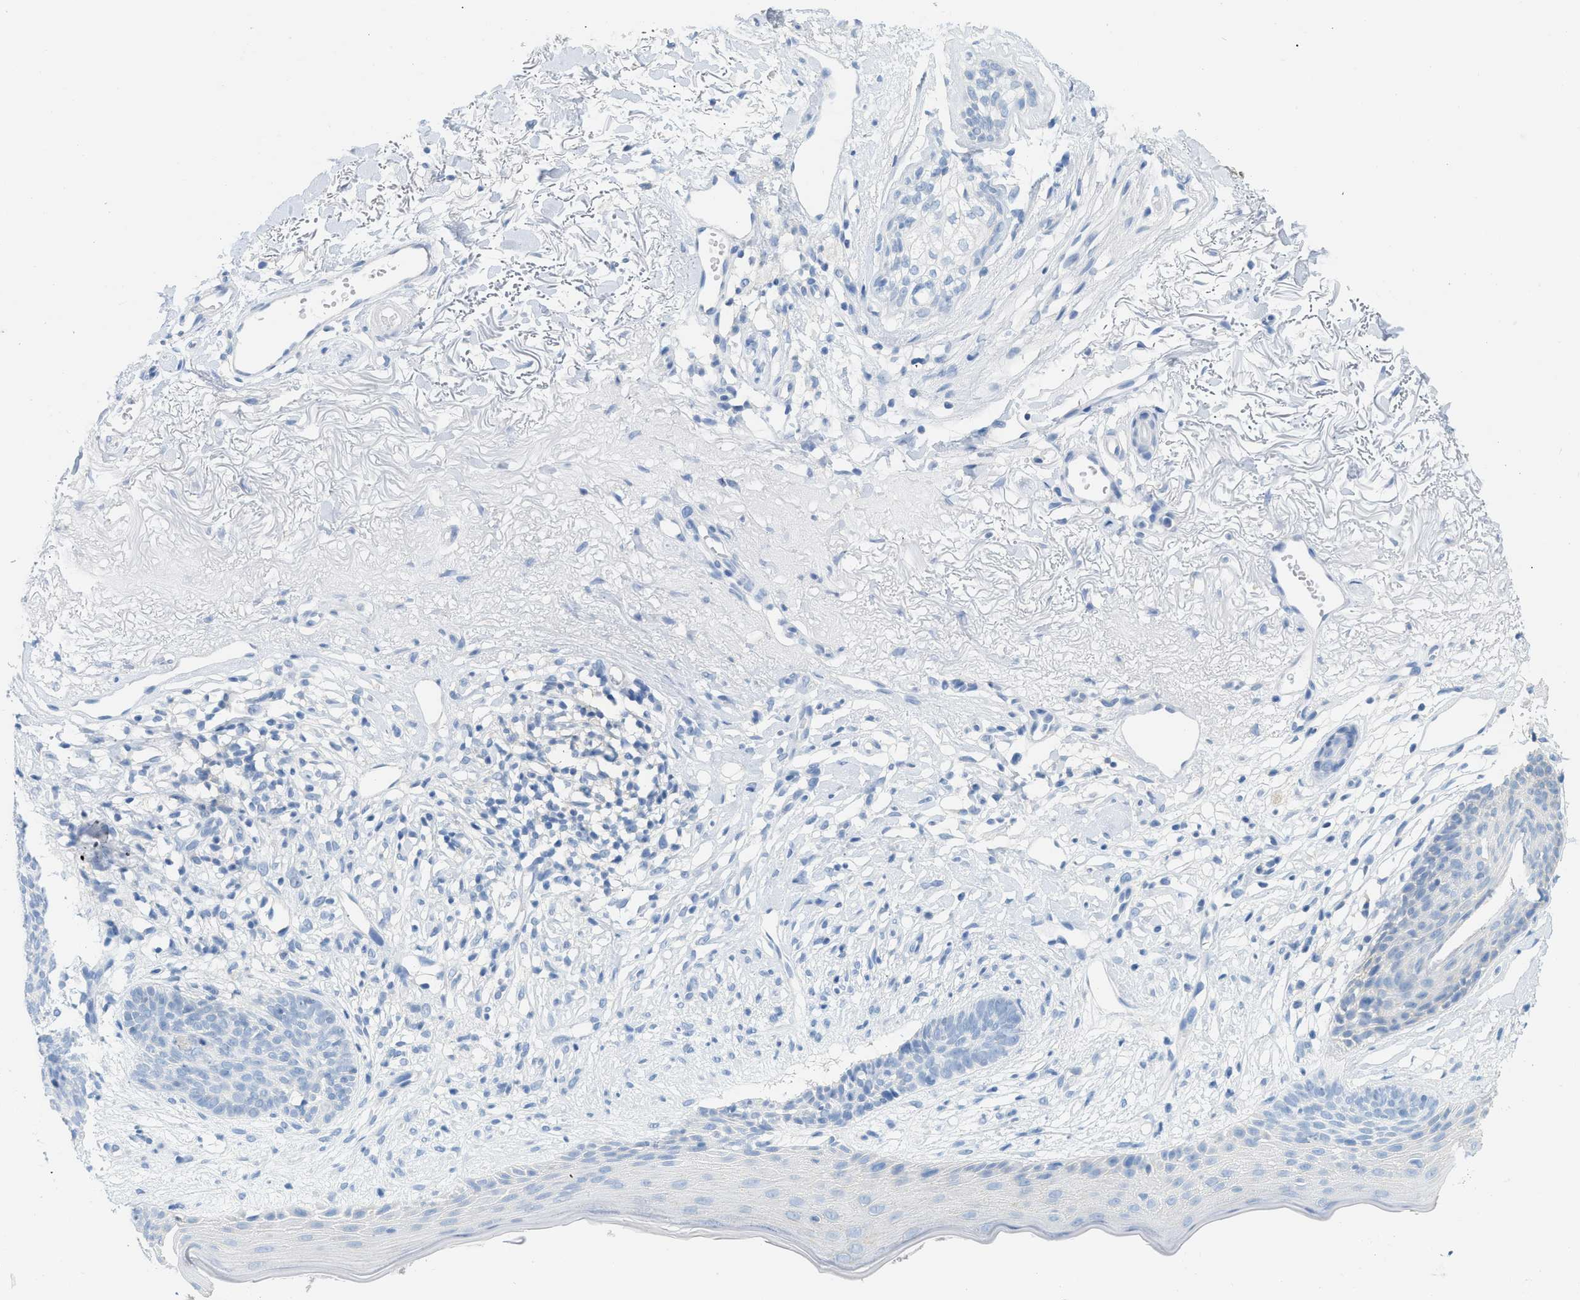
{"staining": {"intensity": "negative", "quantity": "none", "location": "none"}, "tissue": "skin cancer", "cell_type": "Tumor cells", "image_type": "cancer", "snomed": [{"axis": "morphology", "description": "Normal tissue, NOS"}, {"axis": "morphology", "description": "Basal cell carcinoma"}, {"axis": "topography", "description": "Skin"}], "caption": "A histopathology image of human skin cancer (basal cell carcinoma) is negative for staining in tumor cells.", "gene": "PAPPA", "patient": {"sex": "female", "age": 70}}